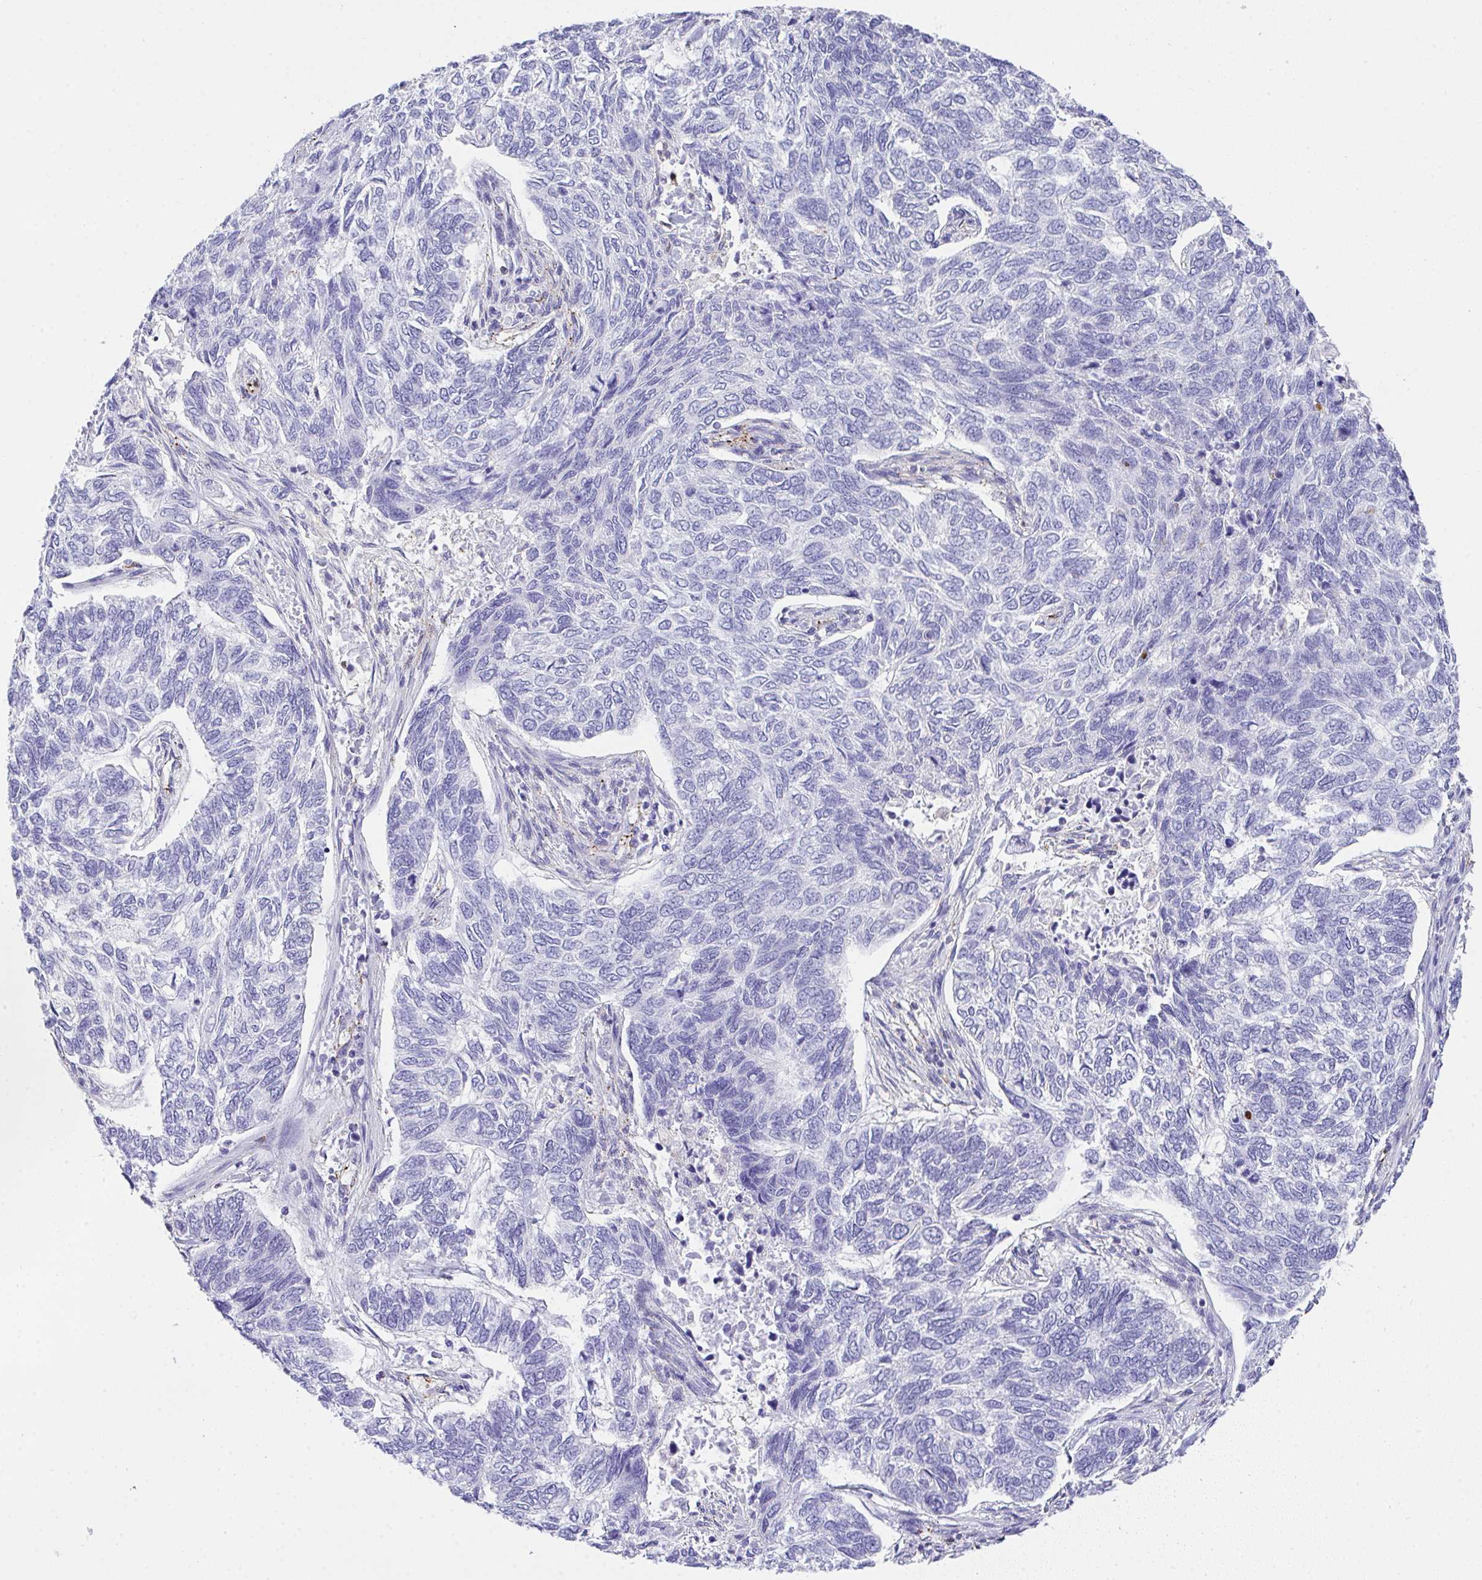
{"staining": {"intensity": "negative", "quantity": "none", "location": "none"}, "tissue": "skin cancer", "cell_type": "Tumor cells", "image_type": "cancer", "snomed": [{"axis": "morphology", "description": "Basal cell carcinoma"}, {"axis": "topography", "description": "Skin"}], "caption": "Tumor cells are negative for brown protein staining in skin cancer.", "gene": "TNFAIP8", "patient": {"sex": "female", "age": 65}}